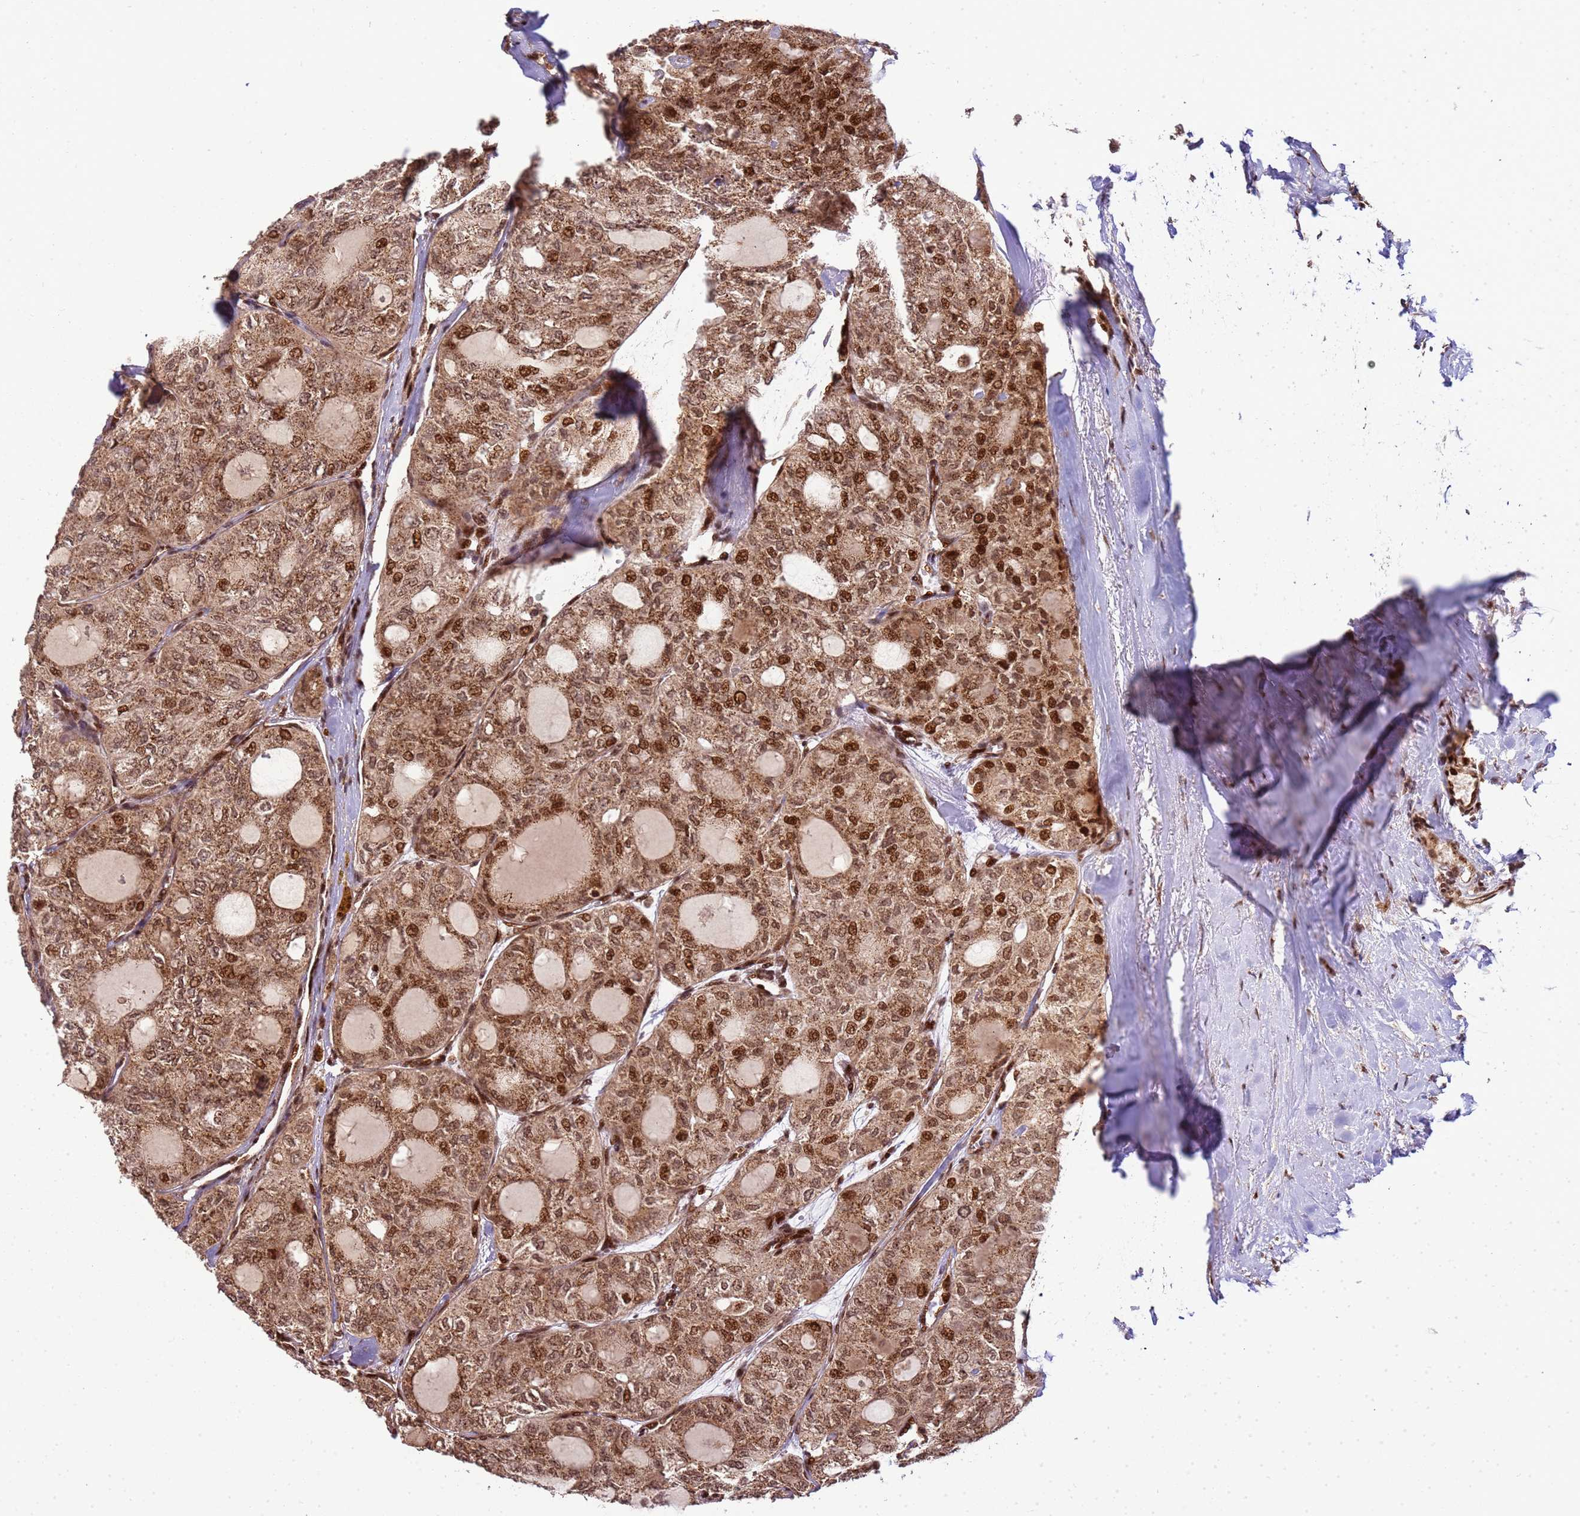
{"staining": {"intensity": "strong", "quantity": "25%-75%", "location": "cytoplasmic/membranous,nuclear"}, "tissue": "thyroid cancer", "cell_type": "Tumor cells", "image_type": "cancer", "snomed": [{"axis": "morphology", "description": "Follicular adenoma carcinoma, NOS"}, {"axis": "topography", "description": "Thyroid gland"}], "caption": "This photomicrograph shows IHC staining of human follicular adenoma carcinoma (thyroid), with high strong cytoplasmic/membranous and nuclear positivity in about 25%-75% of tumor cells.", "gene": "PEX14", "patient": {"sex": "male", "age": 75}}